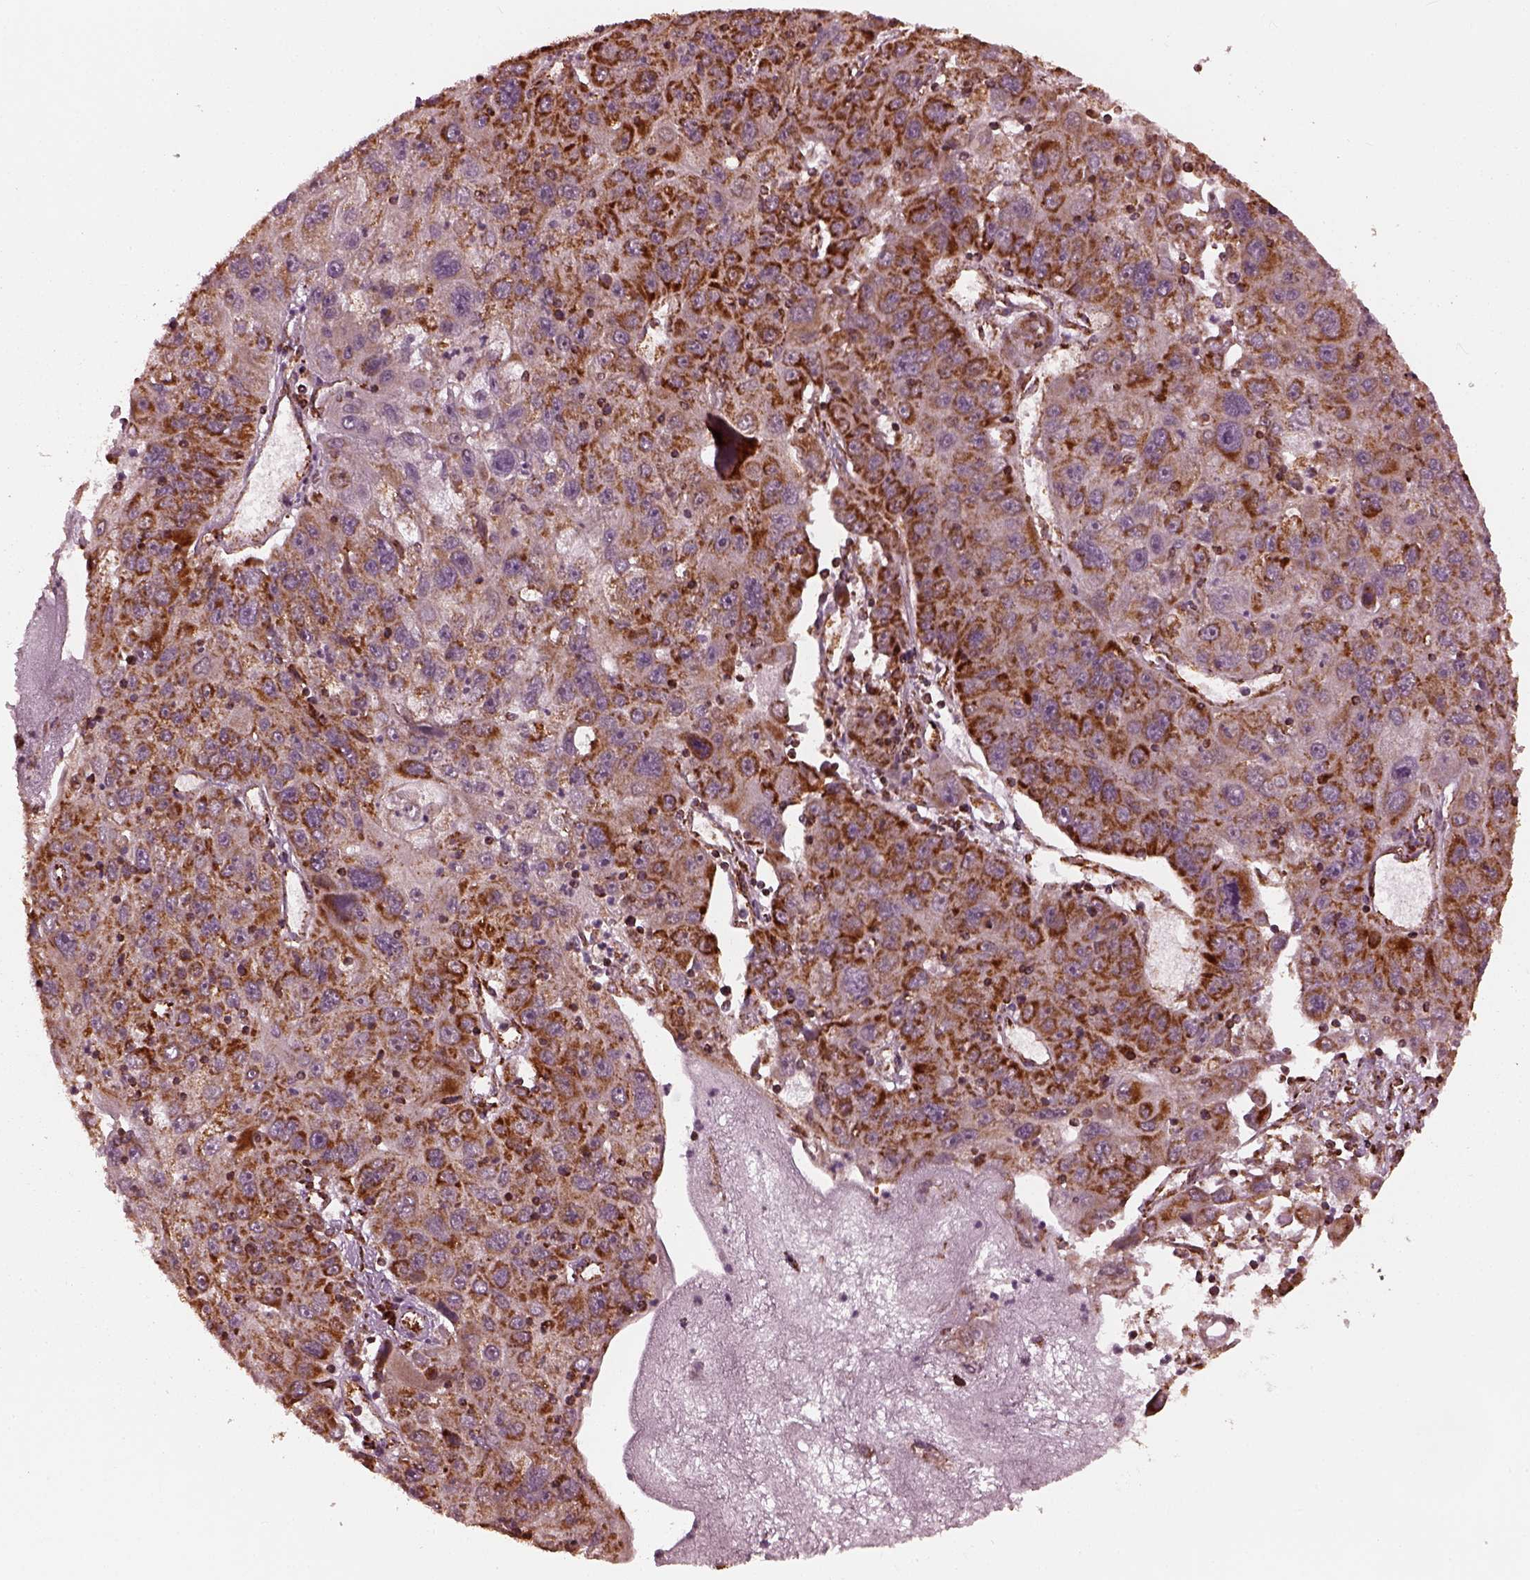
{"staining": {"intensity": "strong", "quantity": "25%-75%", "location": "cytoplasmic/membranous"}, "tissue": "stomach cancer", "cell_type": "Tumor cells", "image_type": "cancer", "snomed": [{"axis": "morphology", "description": "Adenocarcinoma, NOS"}, {"axis": "topography", "description": "Stomach"}], "caption": "A high amount of strong cytoplasmic/membranous staining is seen in about 25%-75% of tumor cells in adenocarcinoma (stomach) tissue.", "gene": "NDUFB10", "patient": {"sex": "male", "age": 56}}